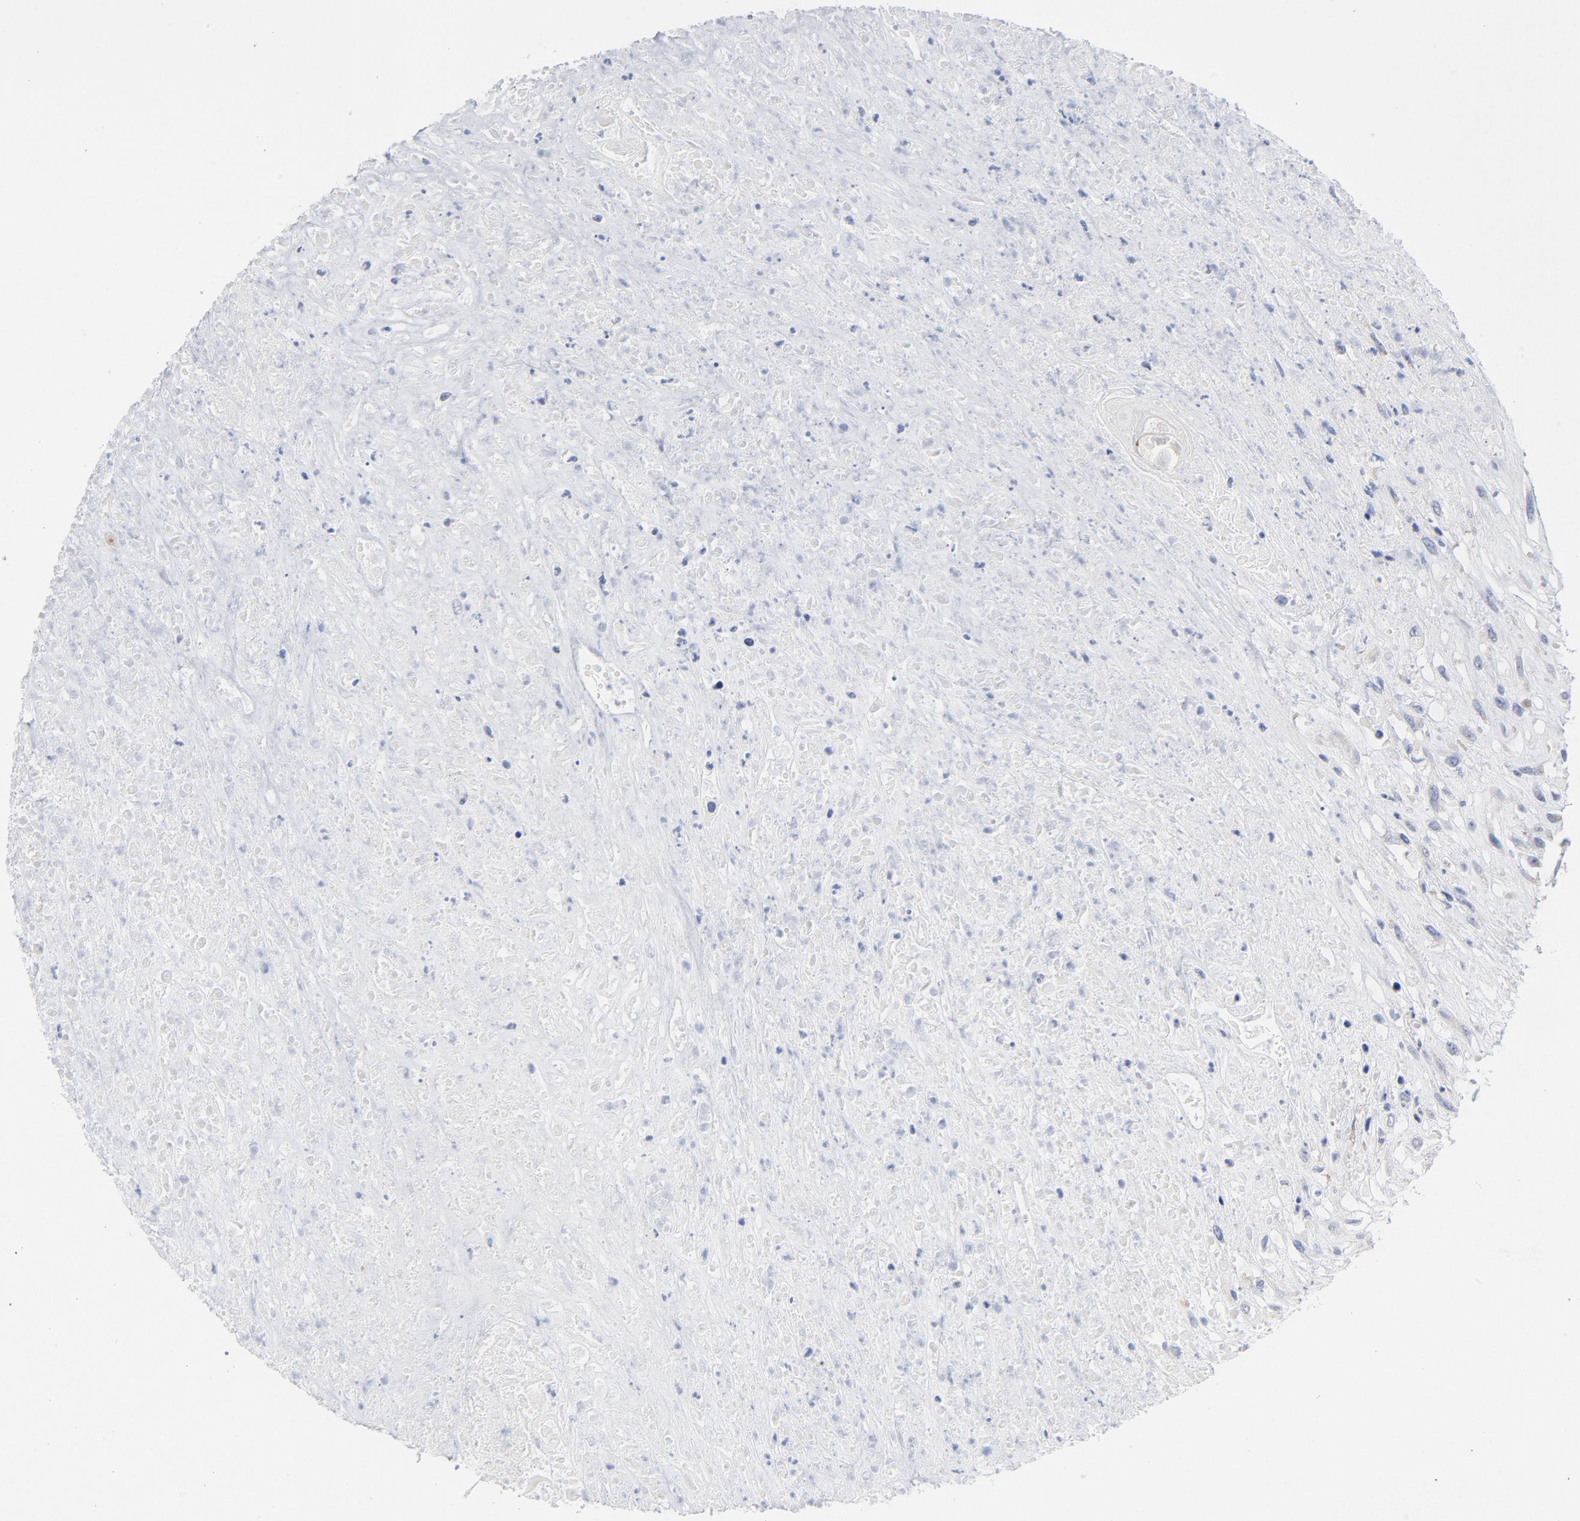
{"staining": {"intensity": "weak", "quantity": "25%-75%", "location": "cytoplasmic/membranous"}, "tissue": "head and neck cancer", "cell_type": "Tumor cells", "image_type": "cancer", "snomed": [{"axis": "morphology", "description": "Necrosis, NOS"}, {"axis": "morphology", "description": "Neoplasm, malignant, NOS"}, {"axis": "topography", "description": "Salivary gland"}, {"axis": "topography", "description": "Head-Neck"}], "caption": "Immunohistochemistry (IHC) photomicrograph of neoplastic tissue: human head and neck cancer (neoplasm (malignant)) stained using IHC reveals low levels of weak protein expression localized specifically in the cytoplasmic/membranous of tumor cells, appearing as a cytoplasmic/membranous brown color.", "gene": "CPE", "patient": {"sex": "male", "age": 43}}